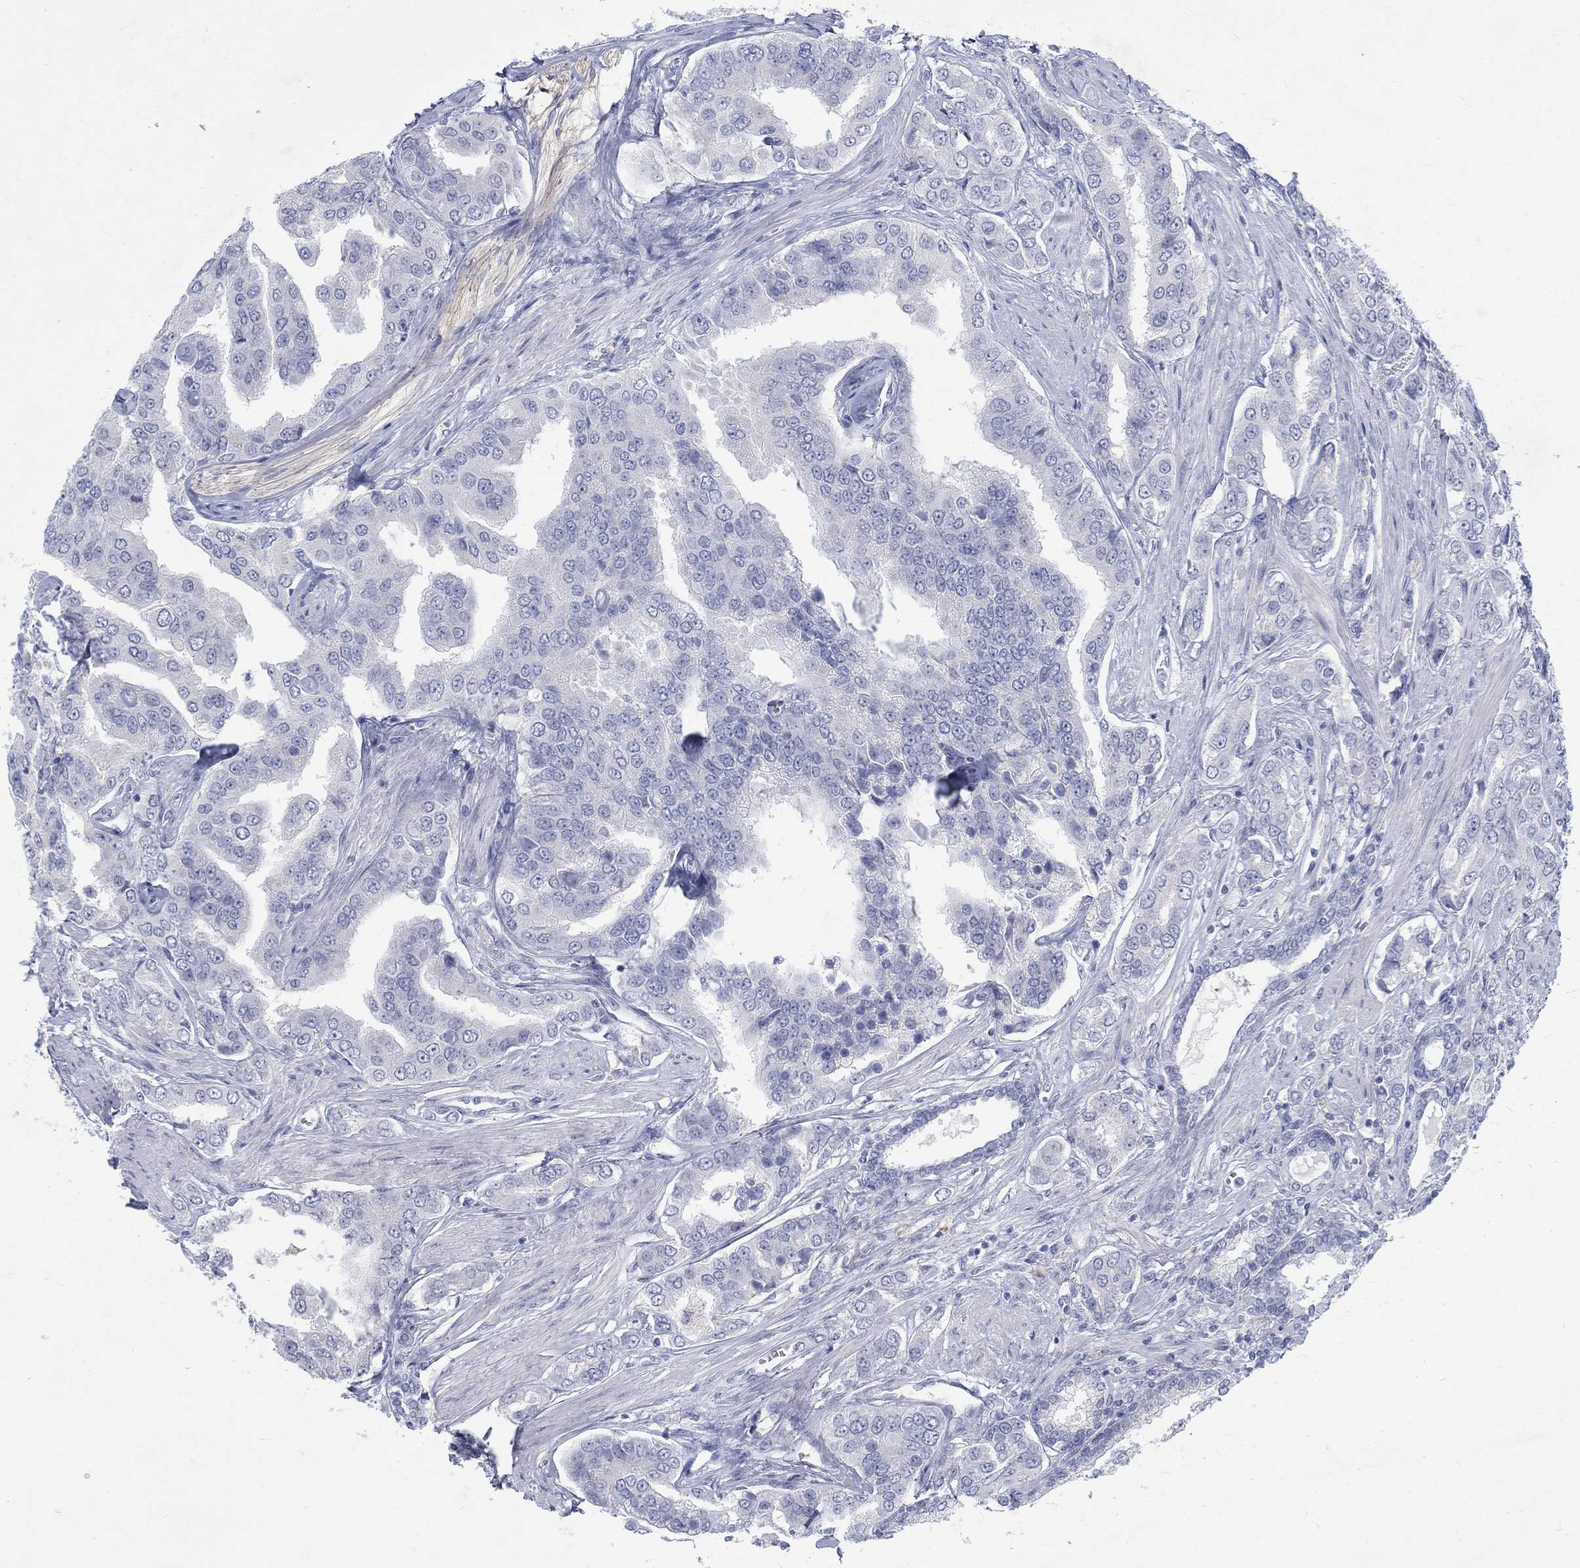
{"staining": {"intensity": "negative", "quantity": "none", "location": "none"}, "tissue": "prostate cancer", "cell_type": "Tumor cells", "image_type": "cancer", "snomed": [{"axis": "morphology", "description": "Adenocarcinoma, NOS"}, {"axis": "topography", "description": "Prostate and seminal vesicle, NOS"}, {"axis": "topography", "description": "Prostate"}], "caption": "An immunohistochemistry image of prostate cancer (adenocarcinoma) is shown. There is no staining in tumor cells of prostate cancer (adenocarcinoma).", "gene": "RFTN2", "patient": {"sex": "male", "age": 69}}